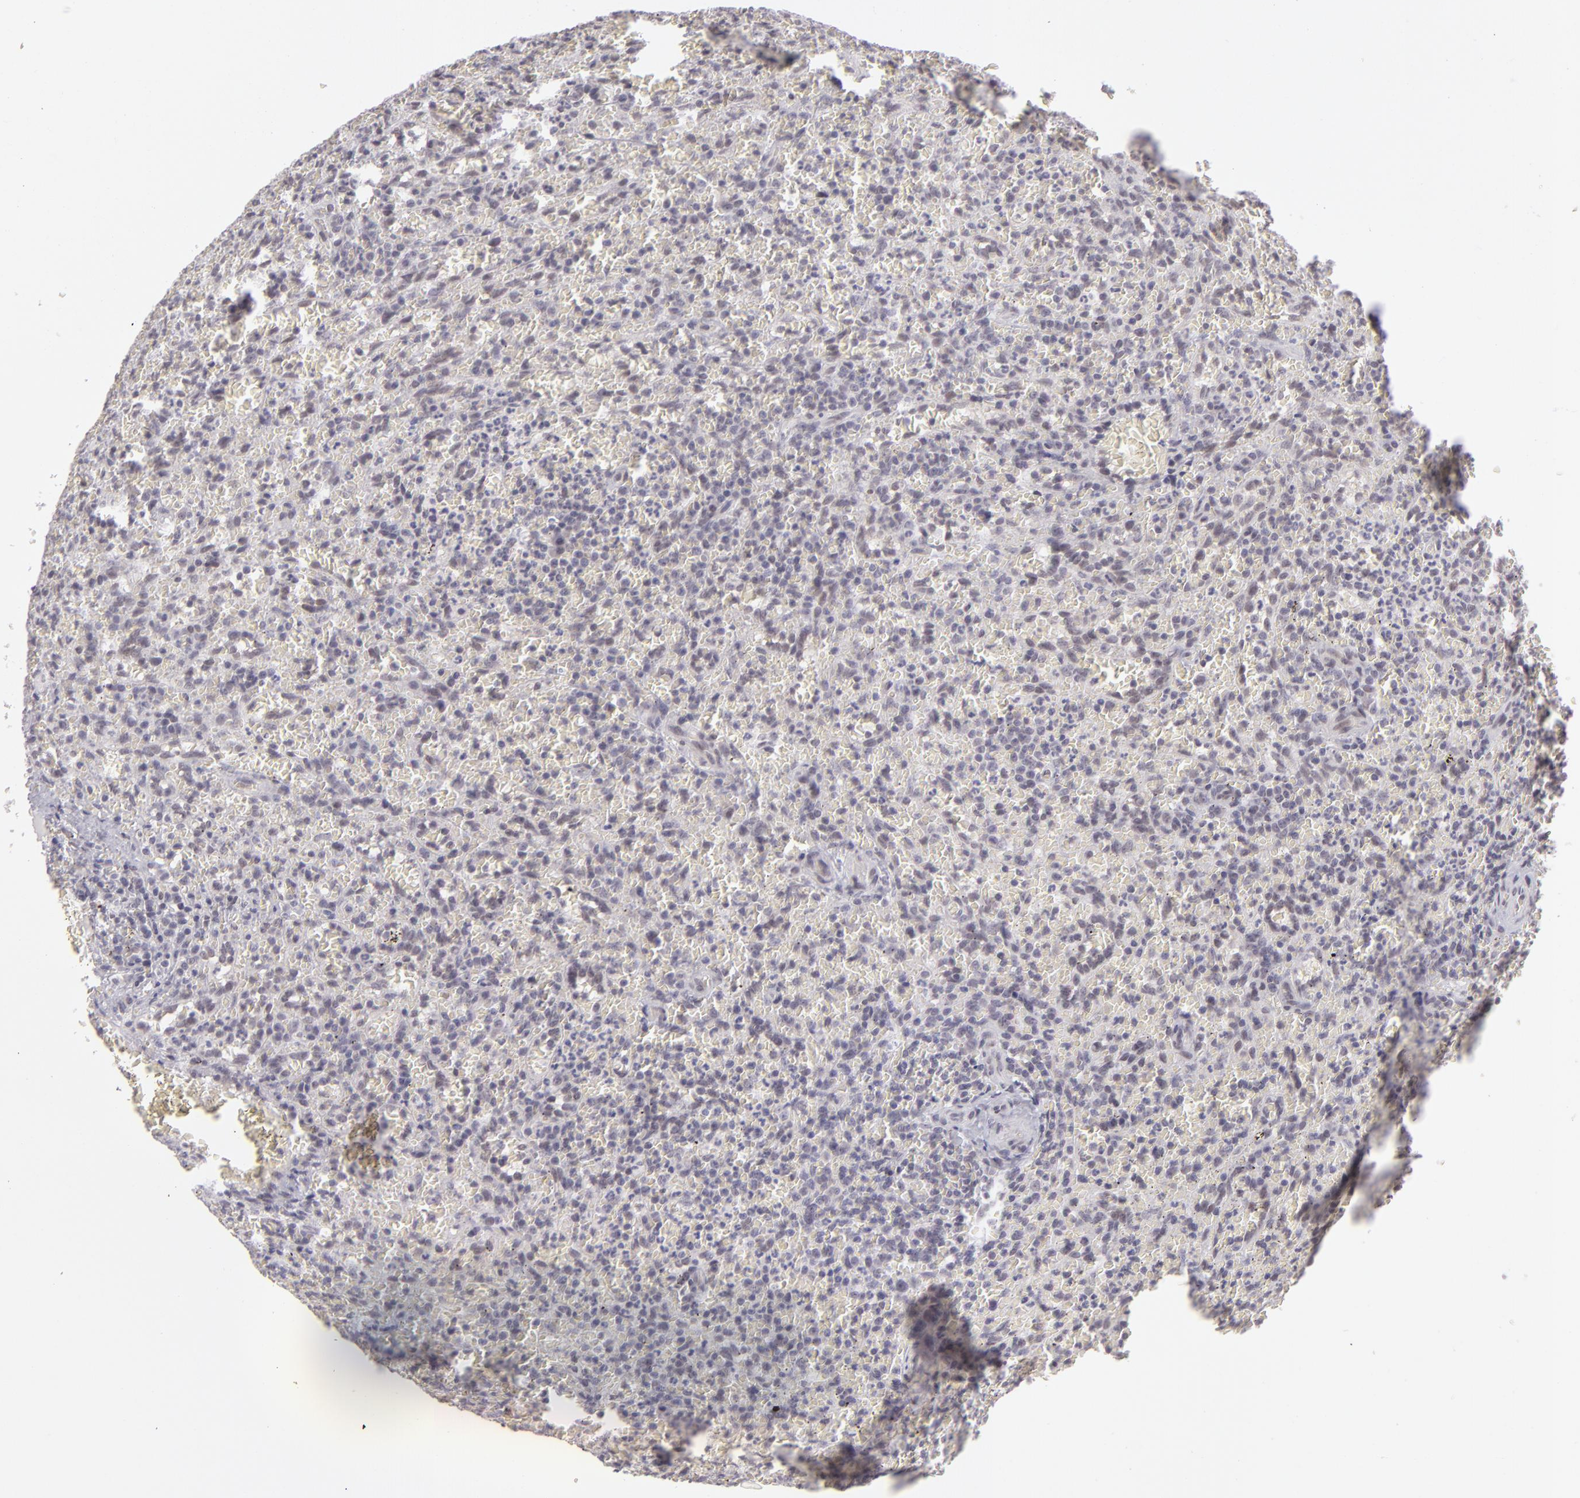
{"staining": {"intensity": "negative", "quantity": "none", "location": "none"}, "tissue": "lymphoma", "cell_type": "Tumor cells", "image_type": "cancer", "snomed": [{"axis": "morphology", "description": "Malignant lymphoma, non-Hodgkin's type, Low grade"}, {"axis": "topography", "description": "Spleen"}], "caption": "A histopathology image of human lymphoma is negative for staining in tumor cells.", "gene": "ZNF205", "patient": {"sex": "female", "age": 64}}